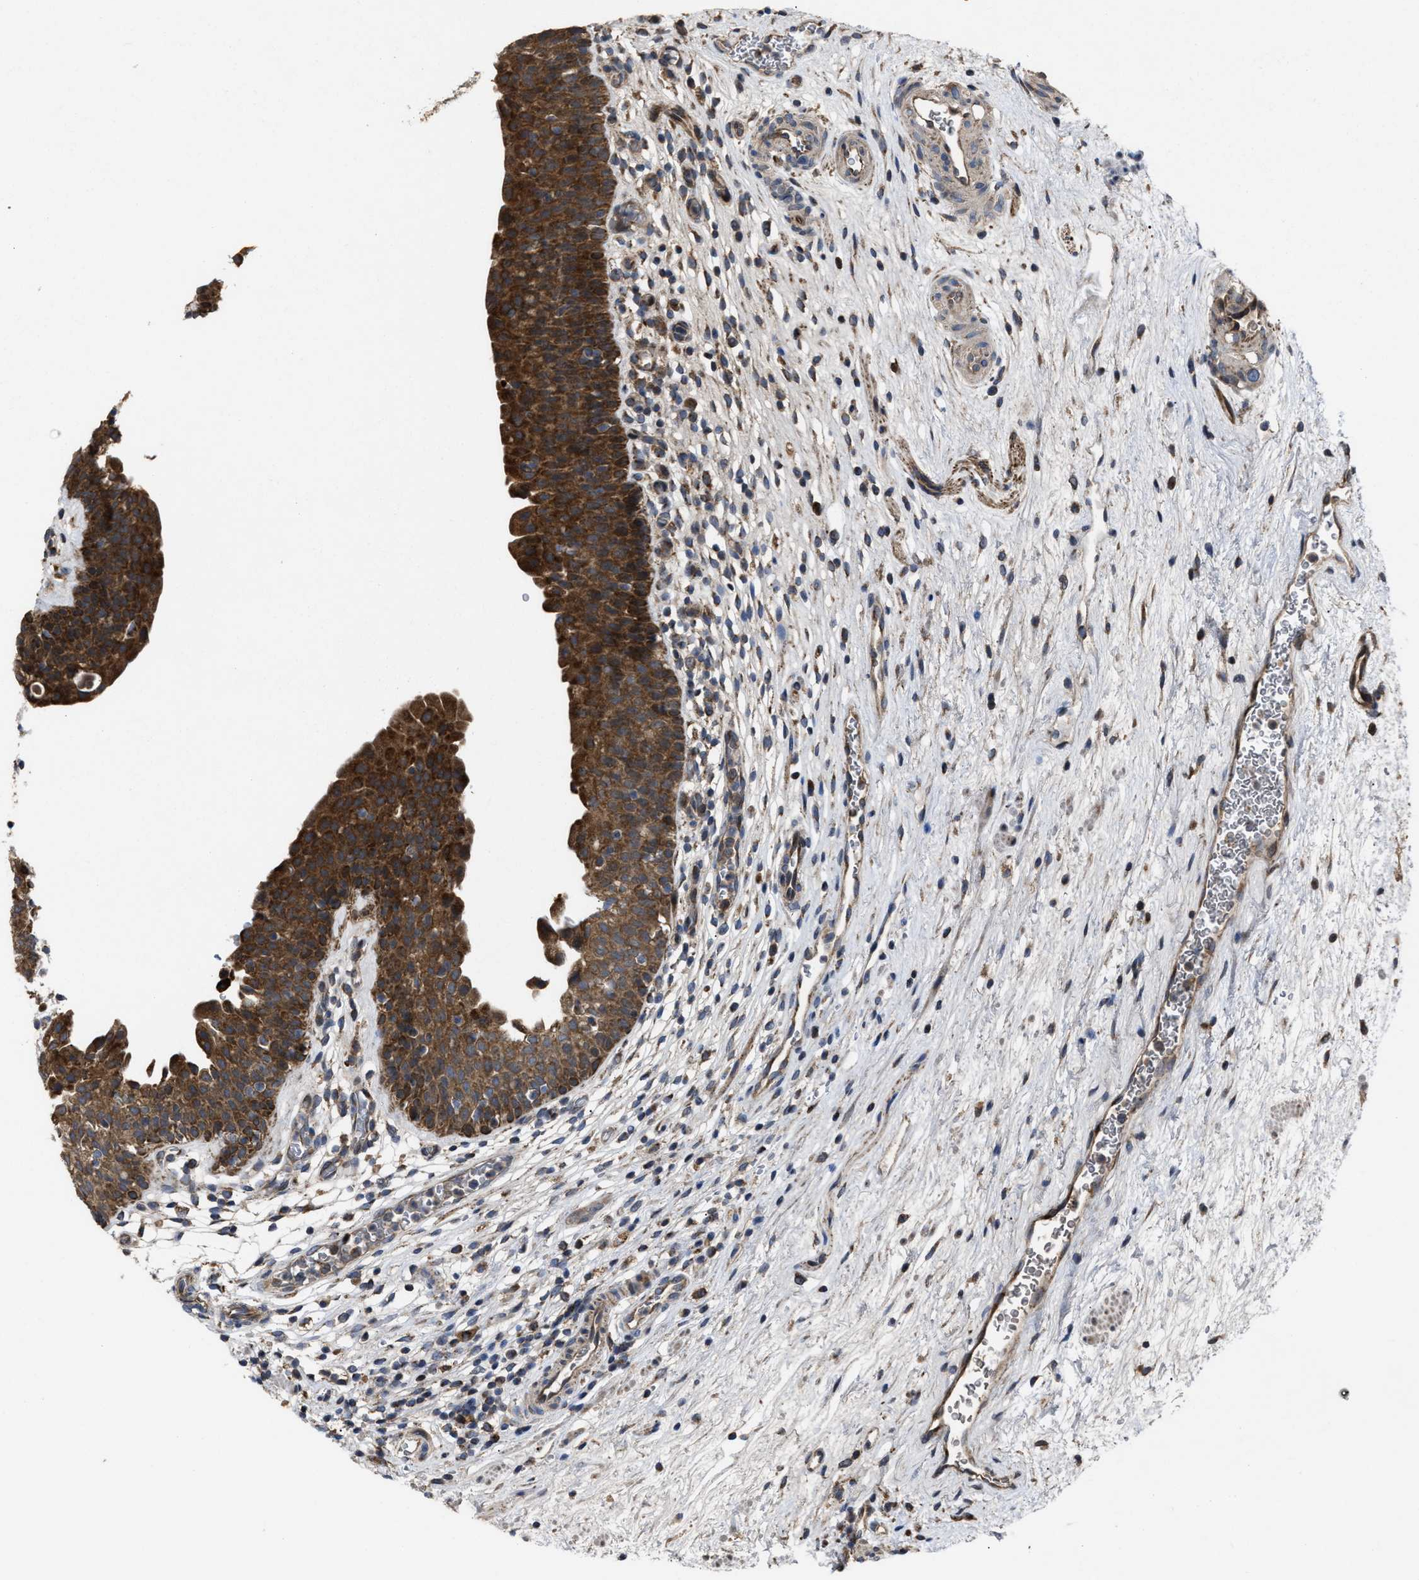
{"staining": {"intensity": "strong", "quantity": ">75%", "location": "cytoplasmic/membranous"}, "tissue": "urinary bladder", "cell_type": "Urothelial cells", "image_type": "normal", "snomed": [{"axis": "morphology", "description": "Normal tissue, NOS"}, {"axis": "topography", "description": "Urinary bladder"}], "caption": "Brown immunohistochemical staining in normal human urinary bladder shows strong cytoplasmic/membranous positivity in approximately >75% of urothelial cells.", "gene": "PASK", "patient": {"sex": "male", "age": 37}}